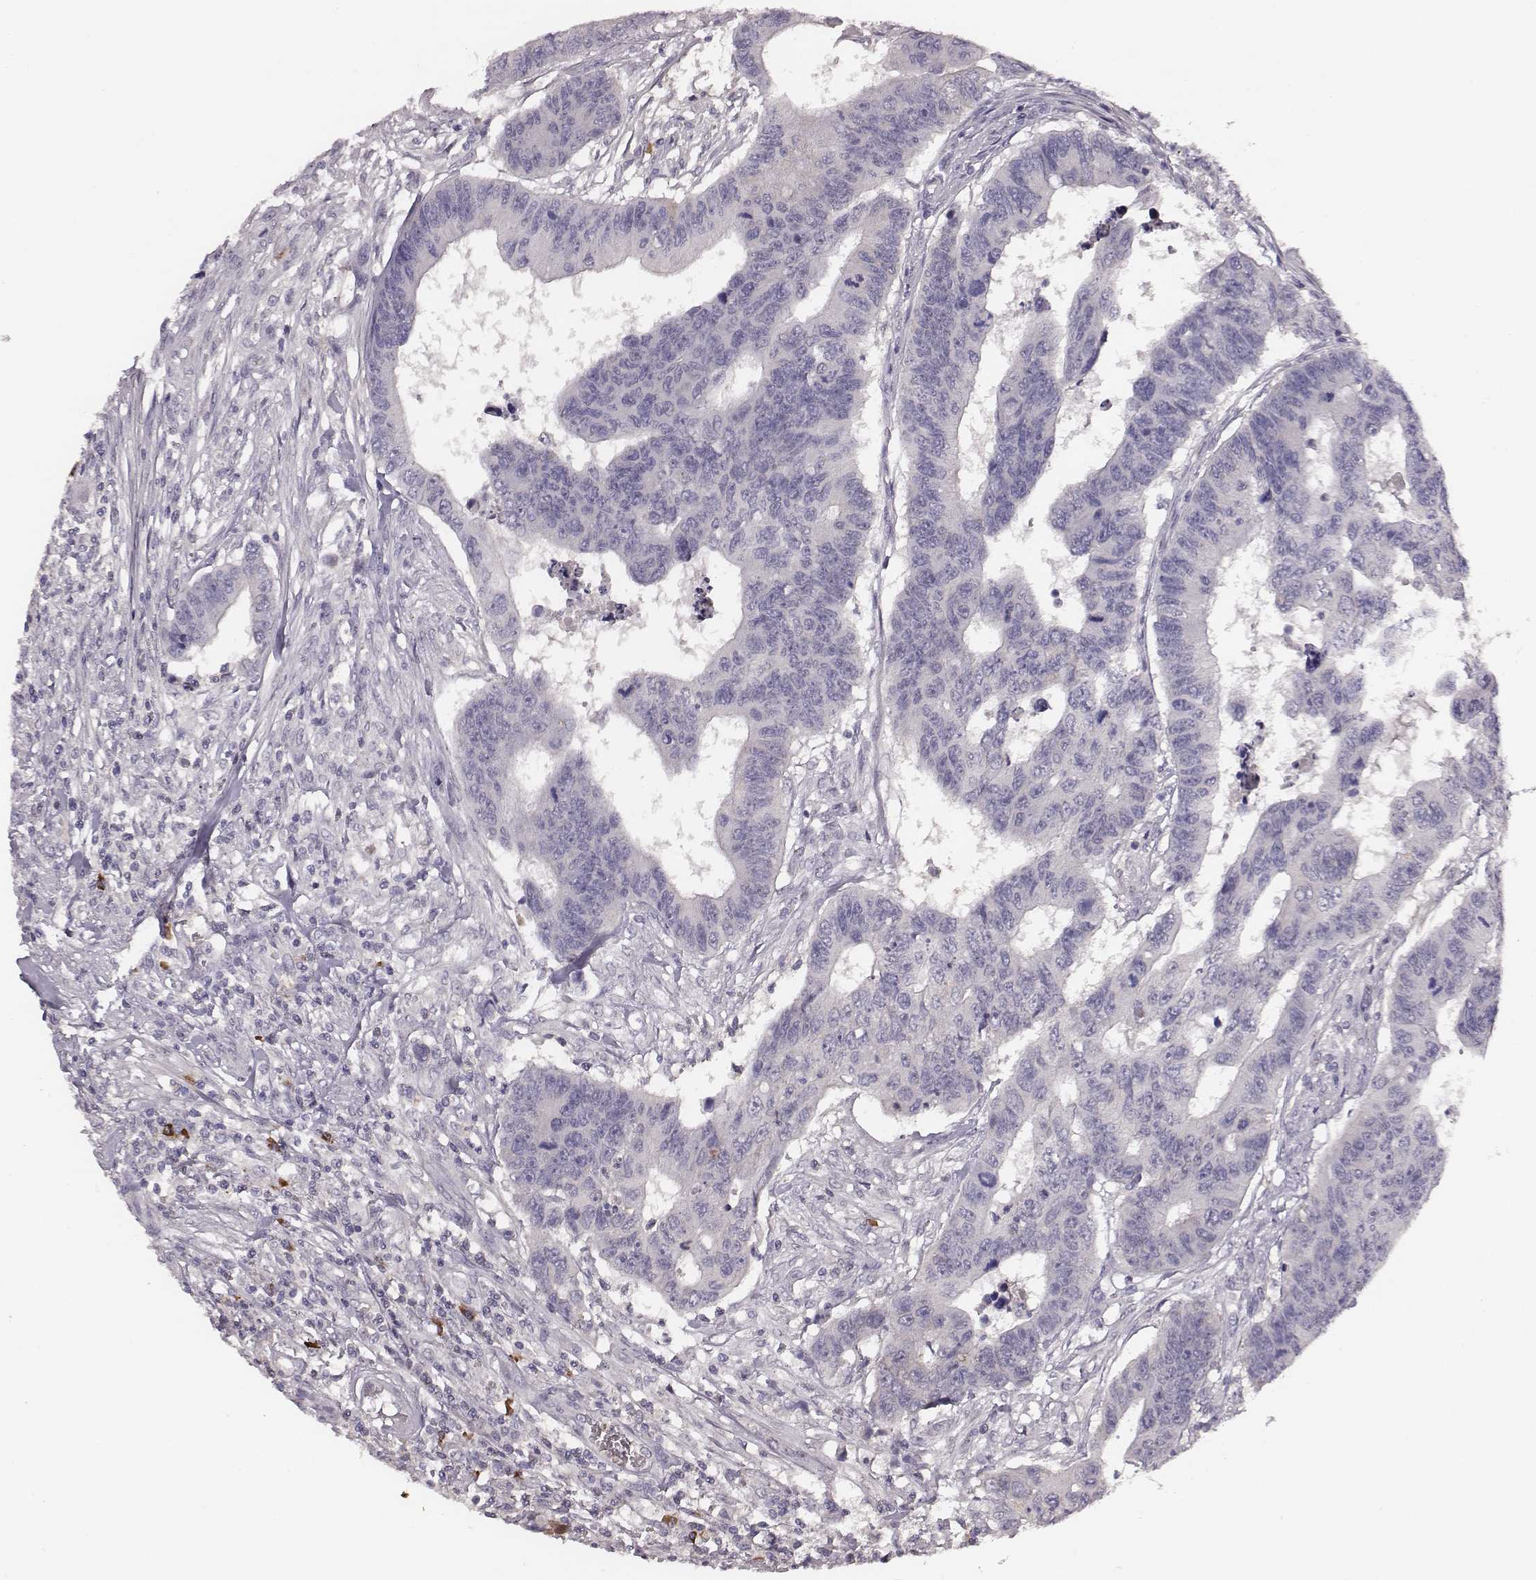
{"staining": {"intensity": "negative", "quantity": "none", "location": "none"}, "tissue": "colorectal cancer", "cell_type": "Tumor cells", "image_type": "cancer", "snomed": [{"axis": "morphology", "description": "Adenocarcinoma, NOS"}, {"axis": "topography", "description": "Rectum"}], "caption": "Tumor cells show no significant positivity in colorectal cancer. (DAB (3,3'-diaminobenzidine) immunohistochemistry (IHC) with hematoxylin counter stain).", "gene": "SLC22A6", "patient": {"sex": "female", "age": 85}}